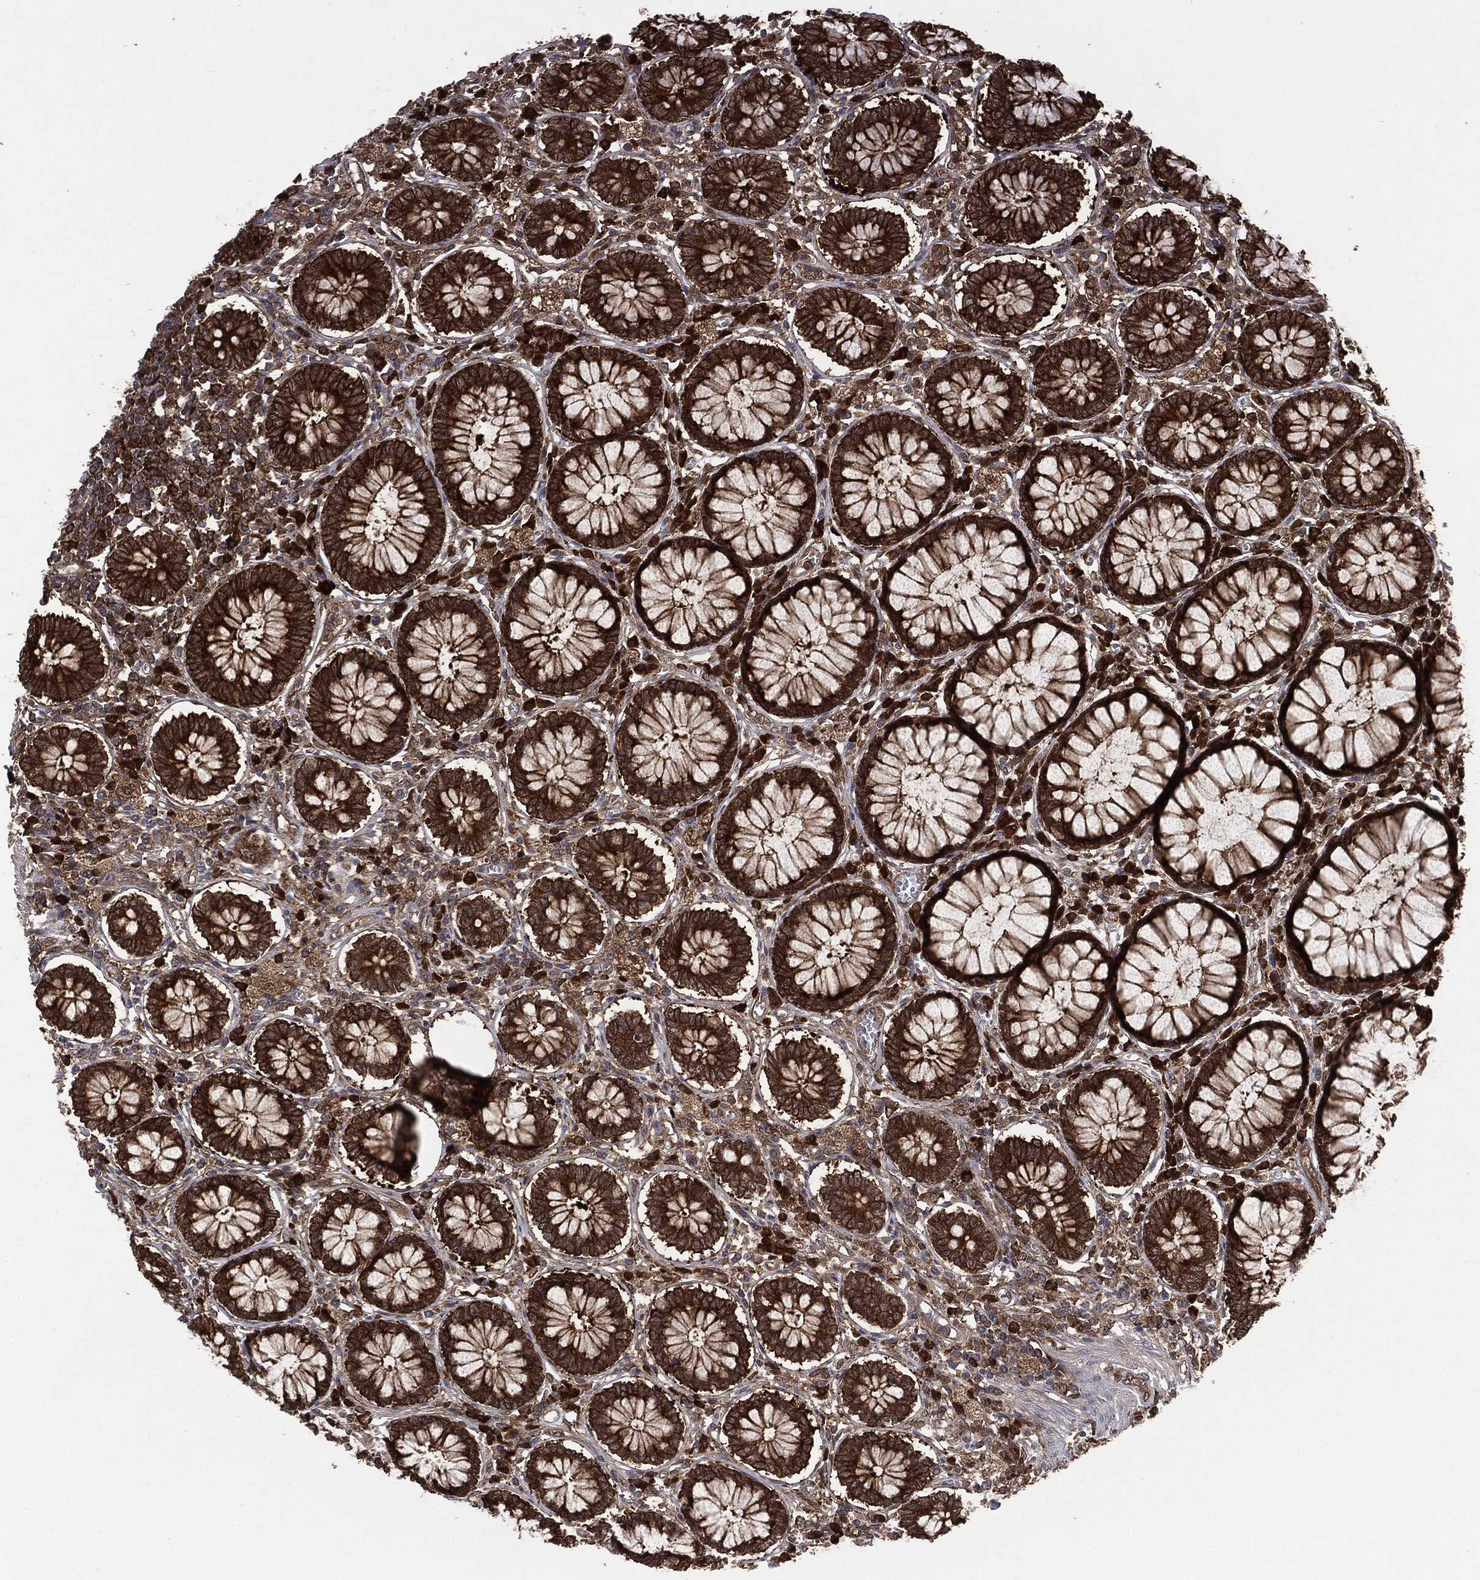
{"staining": {"intensity": "strong", "quantity": ">75%", "location": "cytoplasmic/membranous"}, "tissue": "colon", "cell_type": "Endothelial cells", "image_type": "normal", "snomed": [{"axis": "morphology", "description": "Normal tissue, NOS"}, {"axis": "topography", "description": "Colon"}], "caption": "Immunohistochemistry (IHC) image of normal human colon stained for a protein (brown), which displays high levels of strong cytoplasmic/membranous staining in approximately >75% of endothelial cells.", "gene": "NME1", "patient": {"sex": "male", "age": 65}}